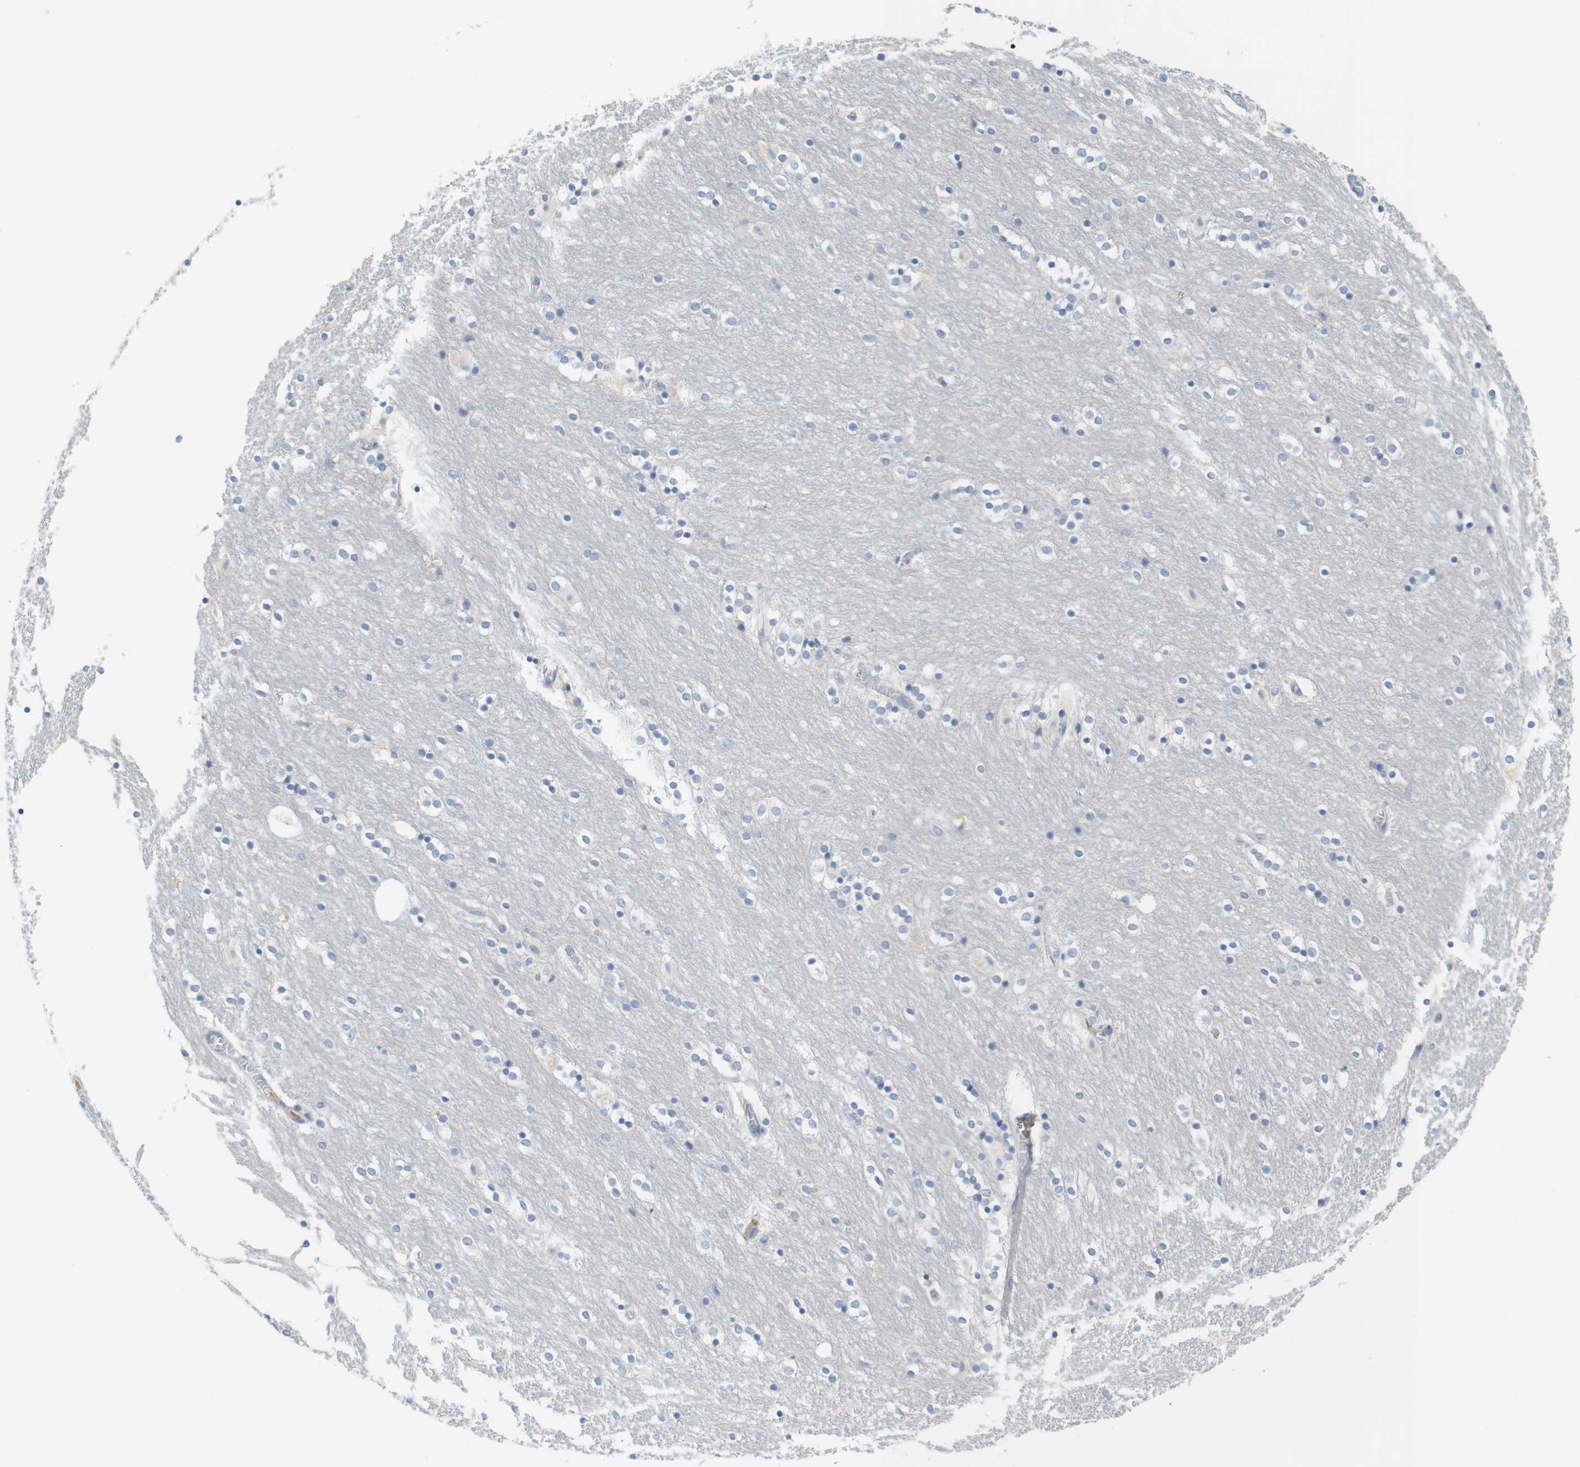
{"staining": {"intensity": "negative", "quantity": "none", "location": "none"}, "tissue": "caudate", "cell_type": "Glial cells", "image_type": "normal", "snomed": [{"axis": "morphology", "description": "Normal tissue, NOS"}, {"axis": "topography", "description": "Lateral ventricle wall"}], "caption": "Immunohistochemistry micrograph of benign caudate: human caudate stained with DAB (3,3'-diaminobenzidine) reveals no significant protein expression in glial cells.", "gene": "RGS9", "patient": {"sex": "female", "age": 54}}